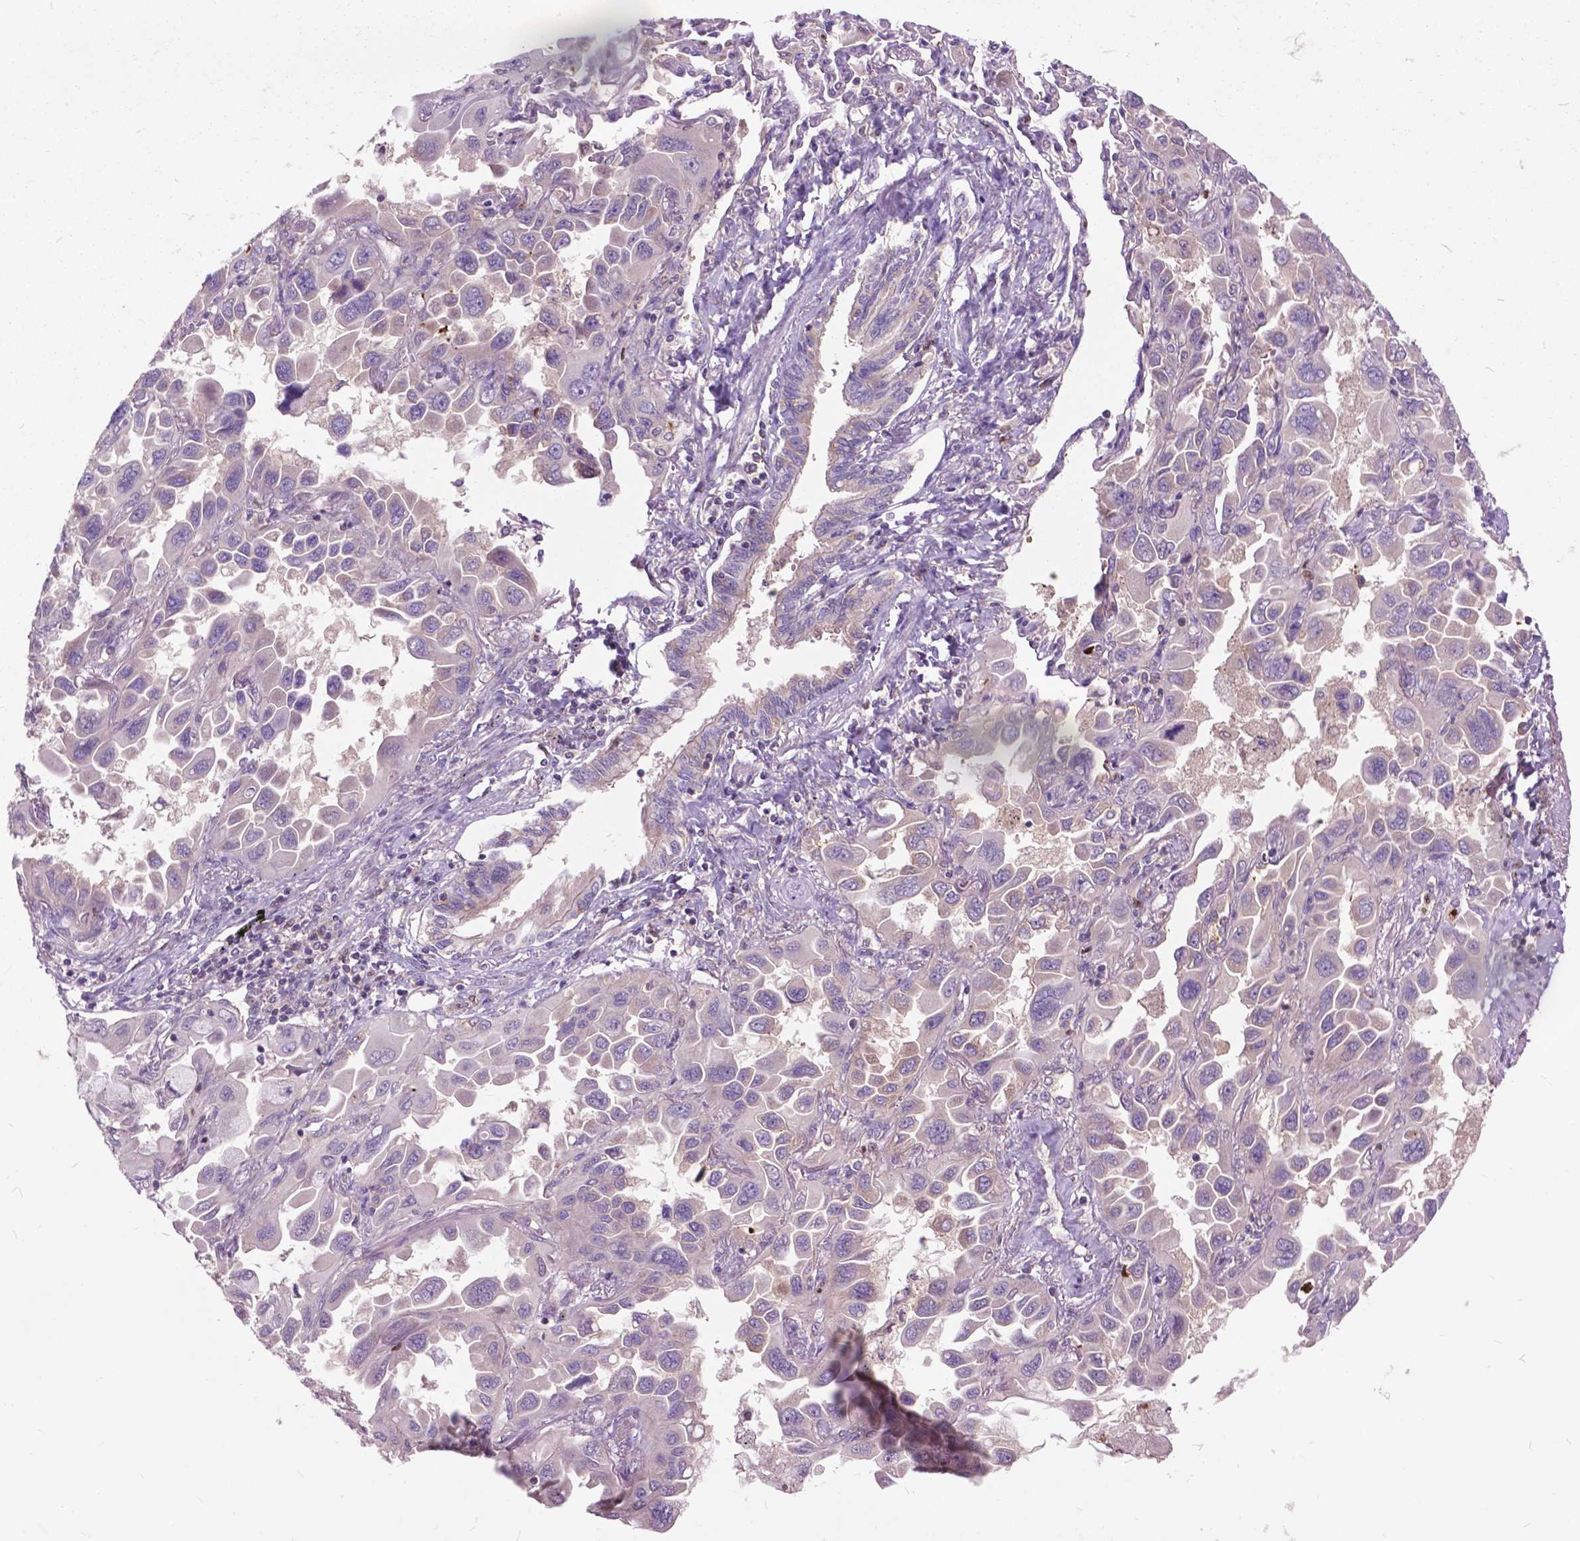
{"staining": {"intensity": "weak", "quantity": "25%-75%", "location": "cytoplasmic/membranous"}, "tissue": "lung cancer", "cell_type": "Tumor cells", "image_type": "cancer", "snomed": [{"axis": "morphology", "description": "Adenocarcinoma, NOS"}, {"axis": "topography", "description": "Lung"}], "caption": "DAB (3,3'-diaminobenzidine) immunohistochemical staining of adenocarcinoma (lung) displays weak cytoplasmic/membranous protein staining in approximately 25%-75% of tumor cells.", "gene": "ARAF", "patient": {"sex": "male", "age": 64}}